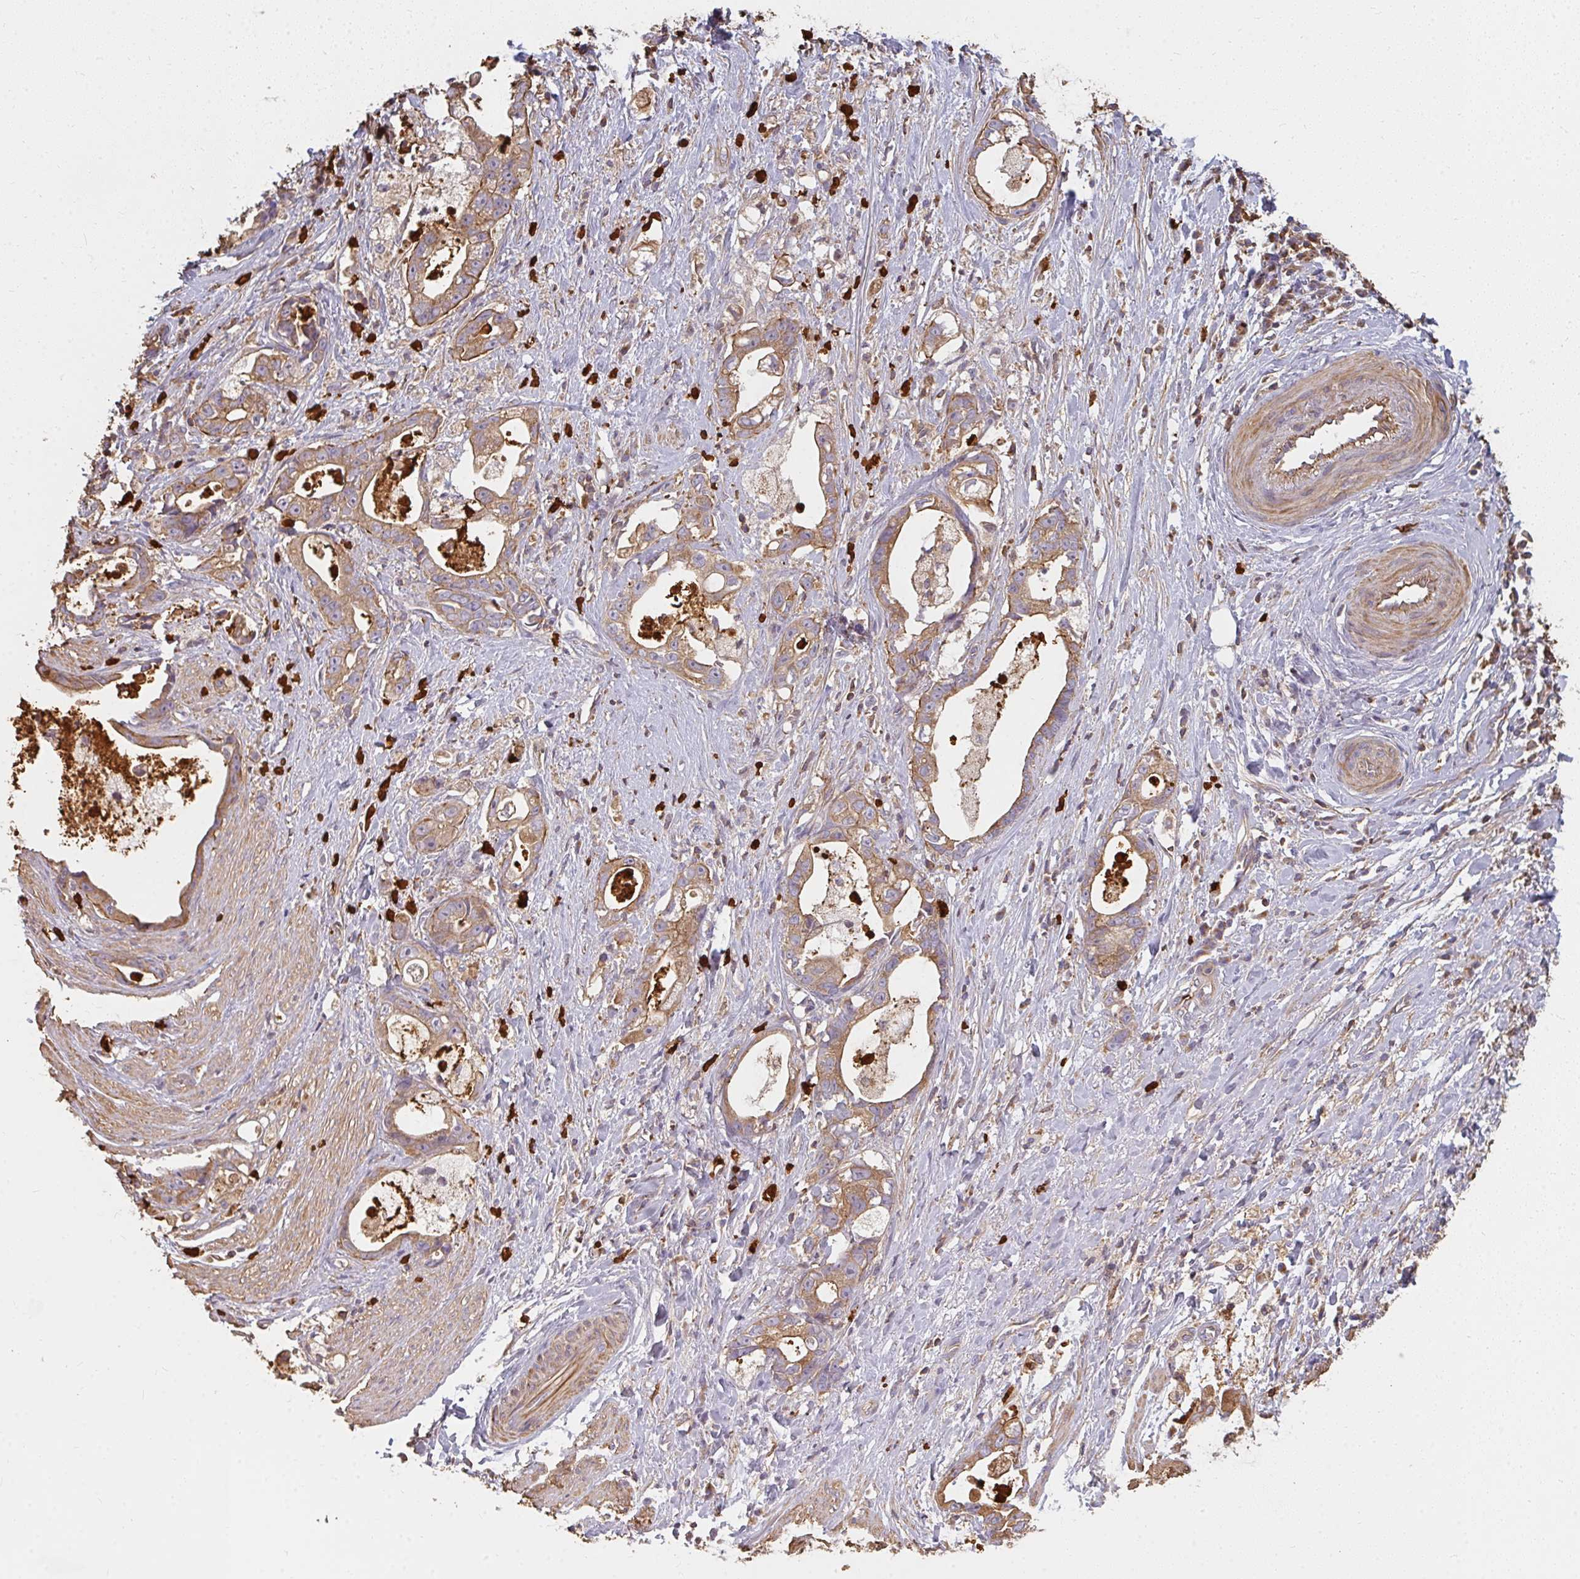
{"staining": {"intensity": "moderate", "quantity": ">75%", "location": "cytoplasmic/membranous"}, "tissue": "stomach cancer", "cell_type": "Tumor cells", "image_type": "cancer", "snomed": [{"axis": "morphology", "description": "Adenocarcinoma, NOS"}, {"axis": "topography", "description": "Stomach"}], "caption": "Stomach adenocarcinoma was stained to show a protein in brown. There is medium levels of moderate cytoplasmic/membranous staining in about >75% of tumor cells.", "gene": "CNTRL", "patient": {"sex": "male", "age": 55}}